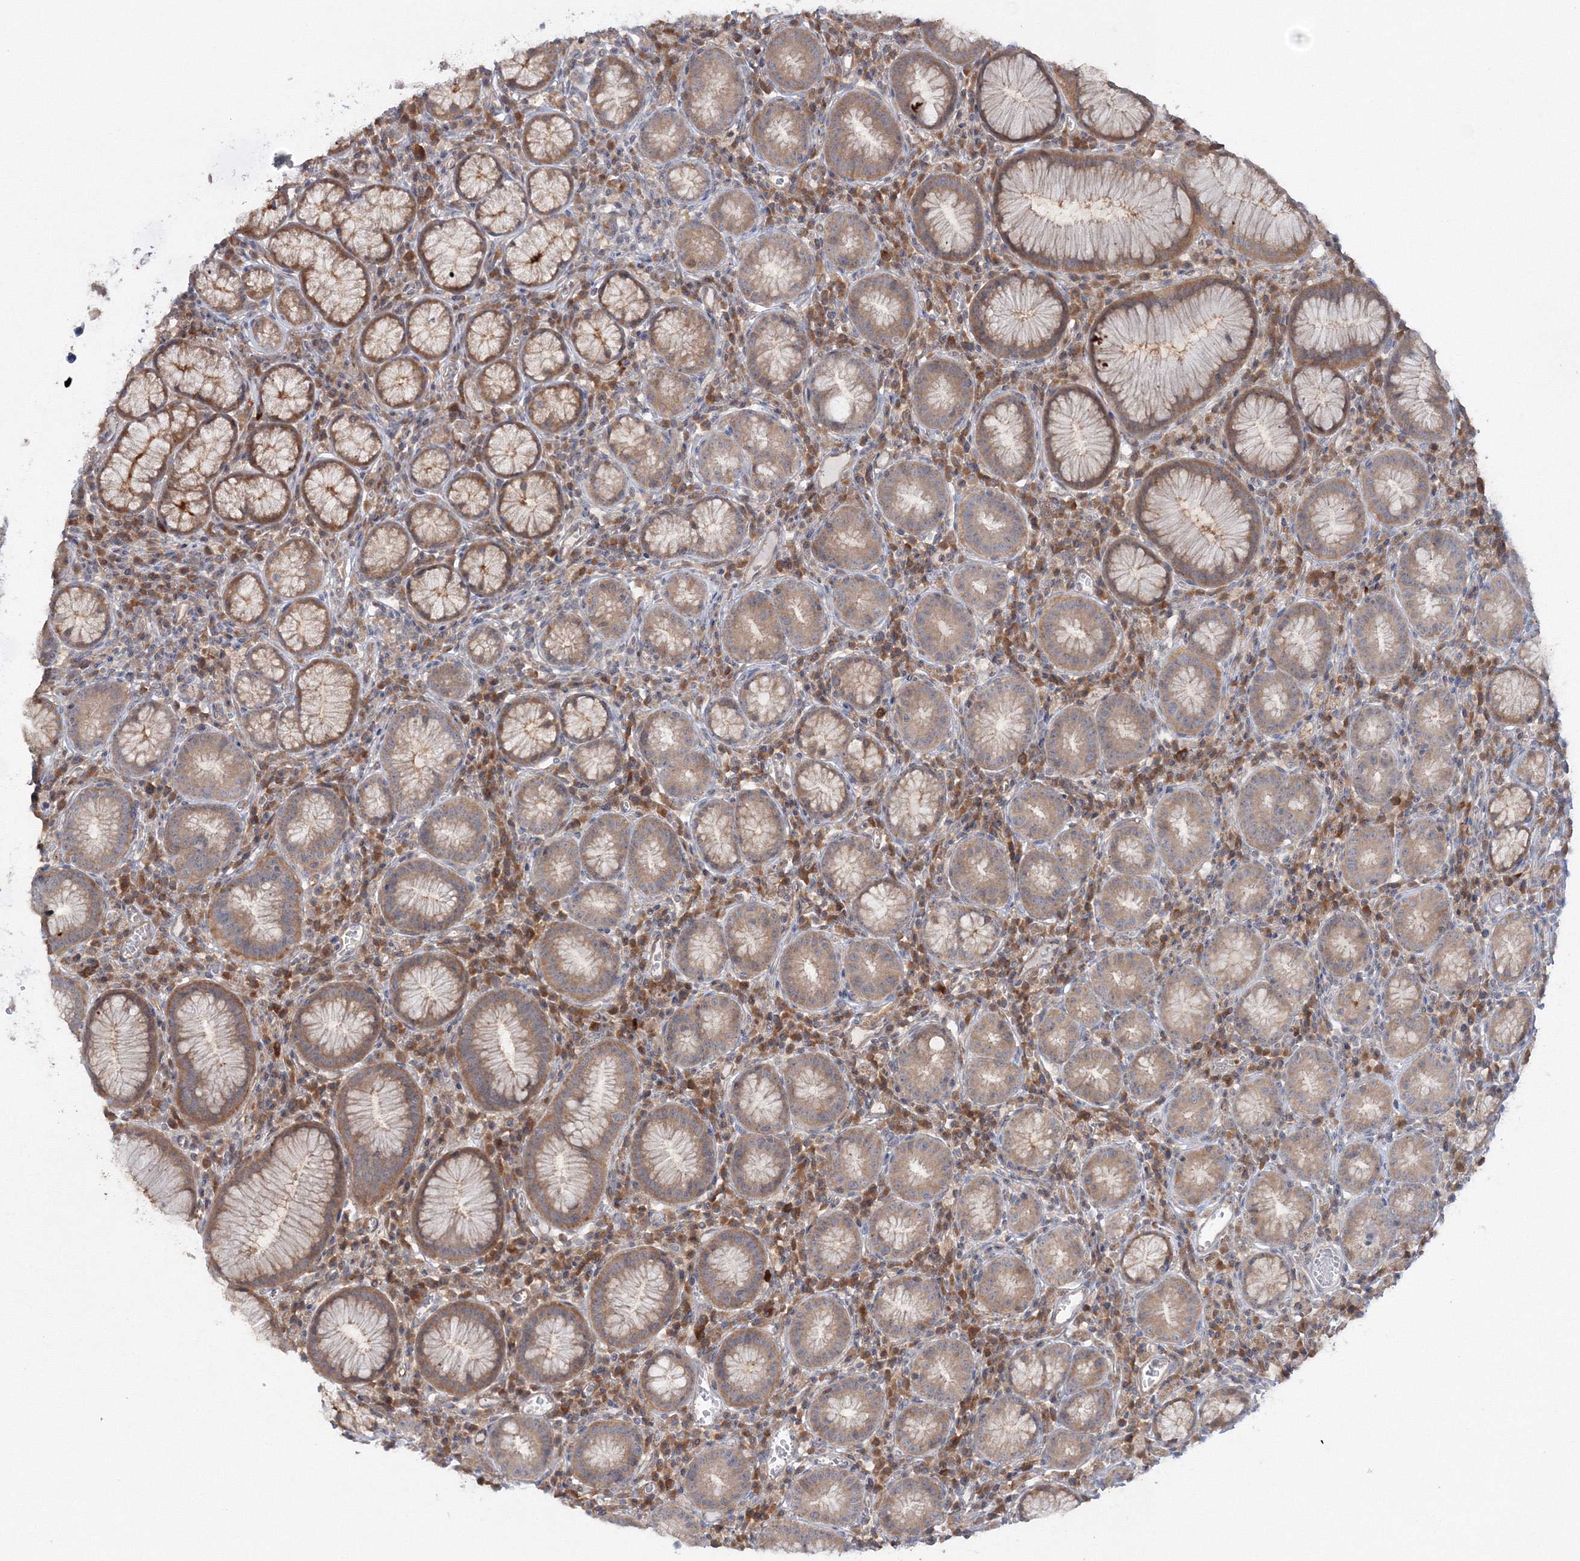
{"staining": {"intensity": "moderate", "quantity": "25%-75%", "location": "cytoplasmic/membranous"}, "tissue": "stomach", "cell_type": "Glandular cells", "image_type": "normal", "snomed": [{"axis": "morphology", "description": "Normal tissue, NOS"}, {"axis": "topography", "description": "Stomach"}], "caption": "Immunohistochemistry (IHC) staining of normal stomach, which demonstrates medium levels of moderate cytoplasmic/membranous expression in about 25%-75% of glandular cells indicating moderate cytoplasmic/membranous protein staining. The staining was performed using DAB (brown) for protein detection and nuclei were counterstained in hematoxylin (blue).", "gene": "IPMK", "patient": {"sex": "male", "age": 55}}